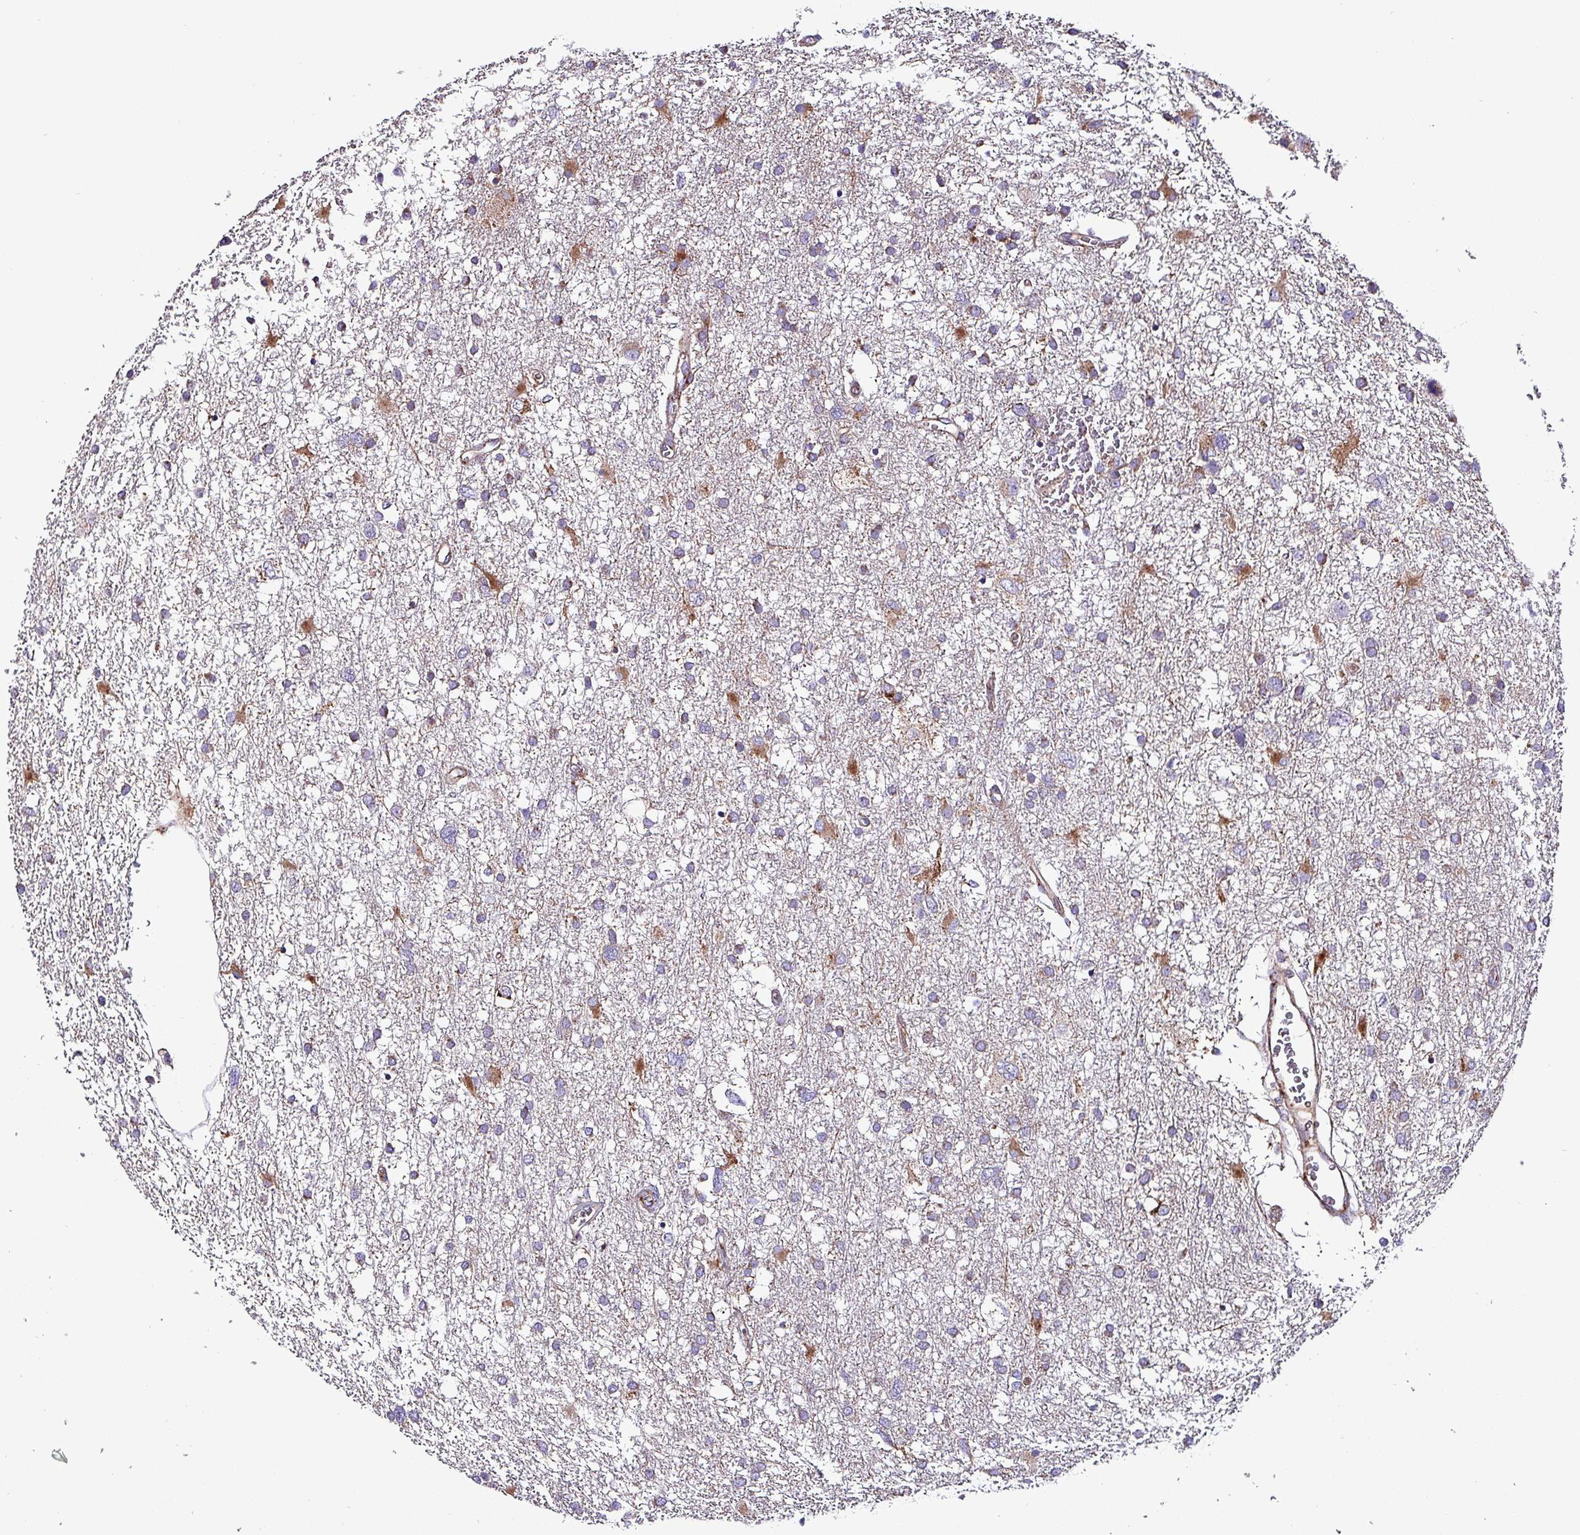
{"staining": {"intensity": "negative", "quantity": "none", "location": "none"}, "tissue": "glioma", "cell_type": "Tumor cells", "image_type": "cancer", "snomed": [{"axis": "morphology", "description": "Glioma, malignant, High grade"}, {"axis": "topography", "description": "Brain"}], "caption": "The immunohistochemistry (IHC) histopathology image has no significant expression in tumor cells of malignant glioma (high-grade) tissue.", "gene": "VAMP4", "patient": {"sex": "male", "age": 61}}